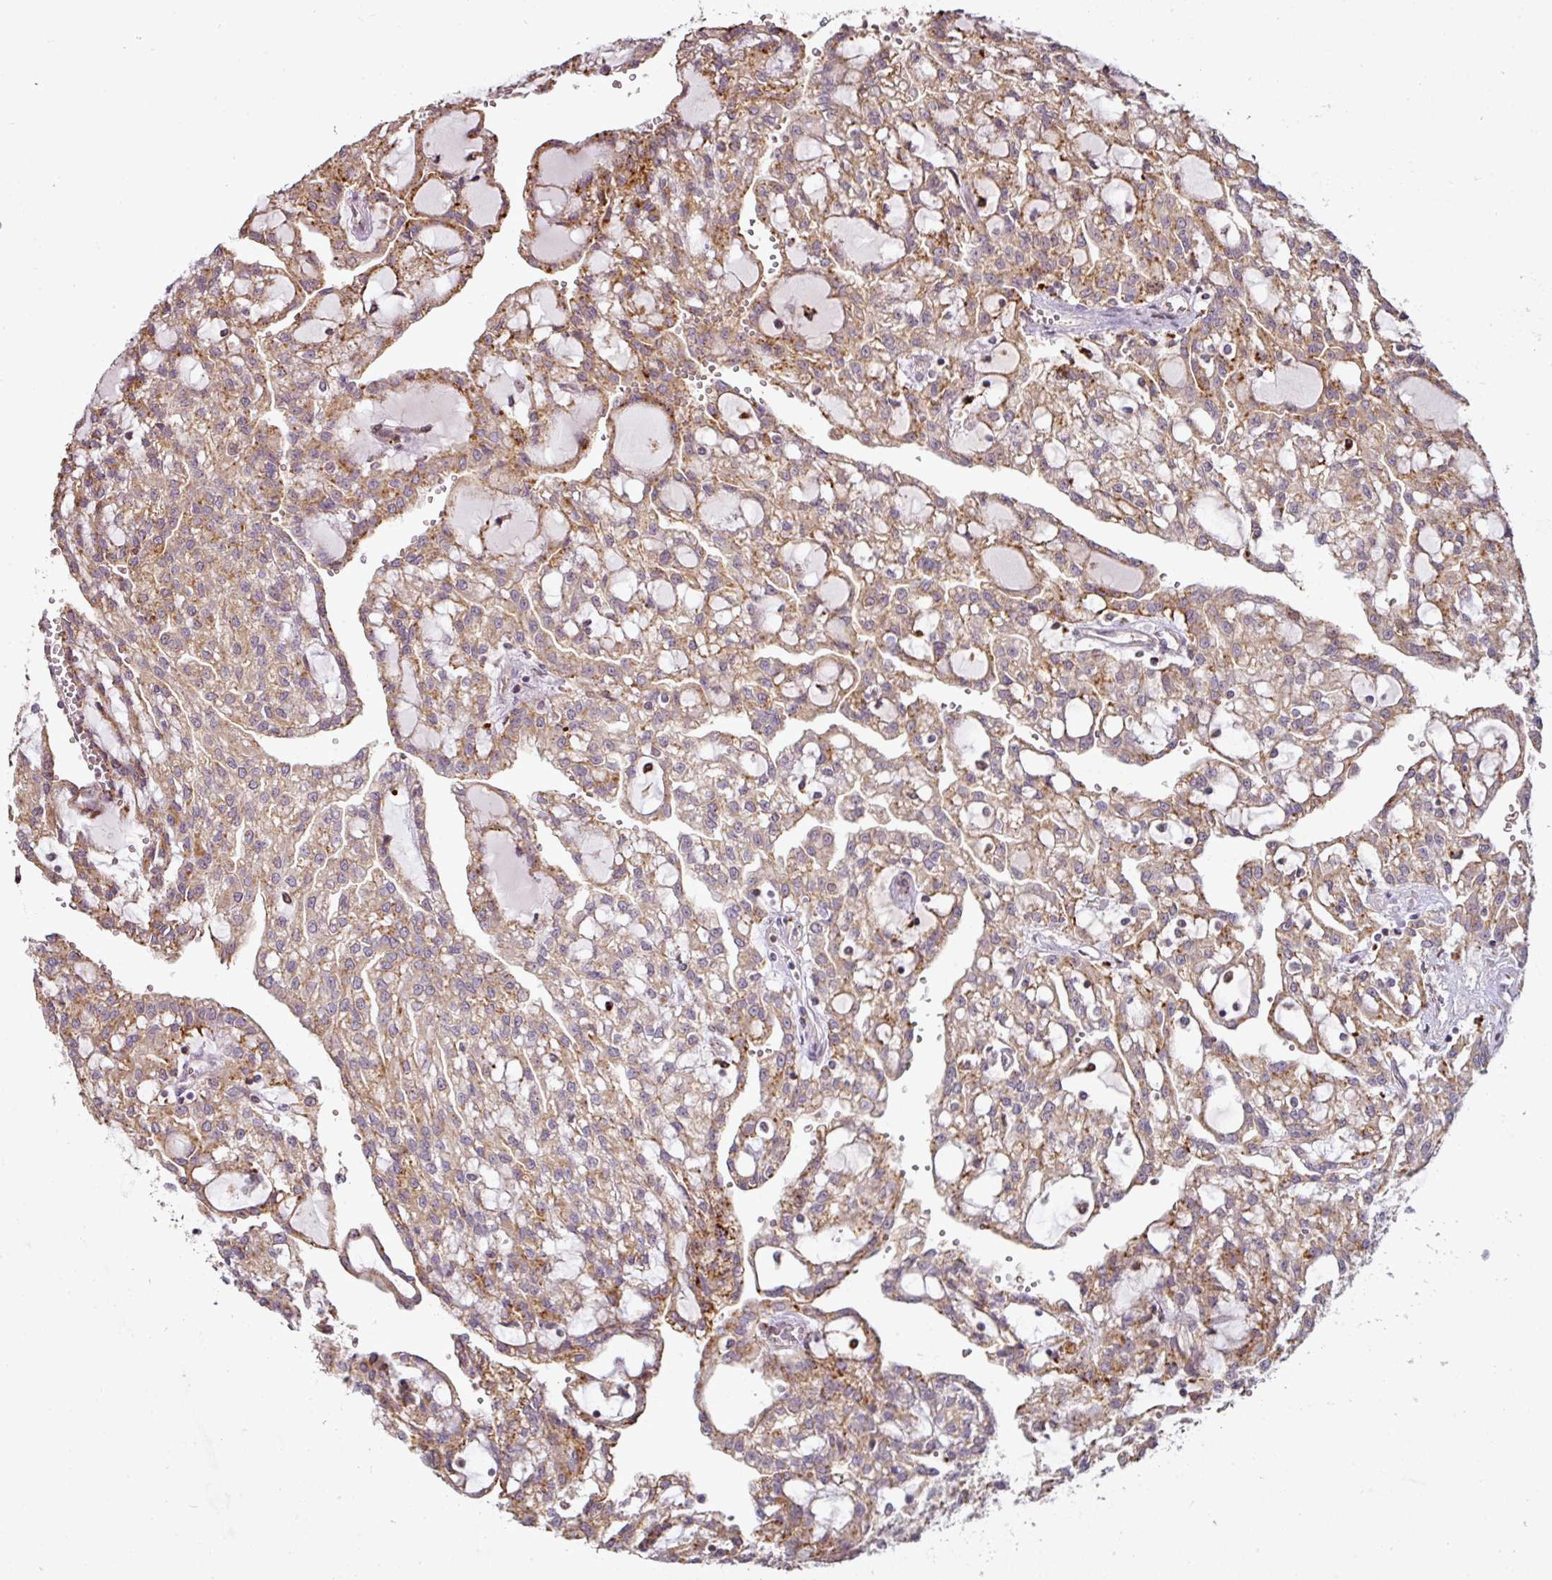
{"staining": {"intensity": "moderate", "quantity": ">75%", "location": "cytoplasmic/membranous"}, "tissue": "renal cancer", "cell_type": "Tumor cells", "image_type": "cancer", "snomed": [{"axis": "morphology", "description": "Adenocarcinoma, NOS"}, {"axis": "topography", "description": "Kidney"}], "caption": "IHC histopathology image of adenocarcinoma (renal) stained for a protein (brown), which reveals medium levels of moderate cytoplasmic/membranous expression in about >75% of tumor cells.", "gene": "CXCR5", "patient": {"sex": "male", "age": 63}}